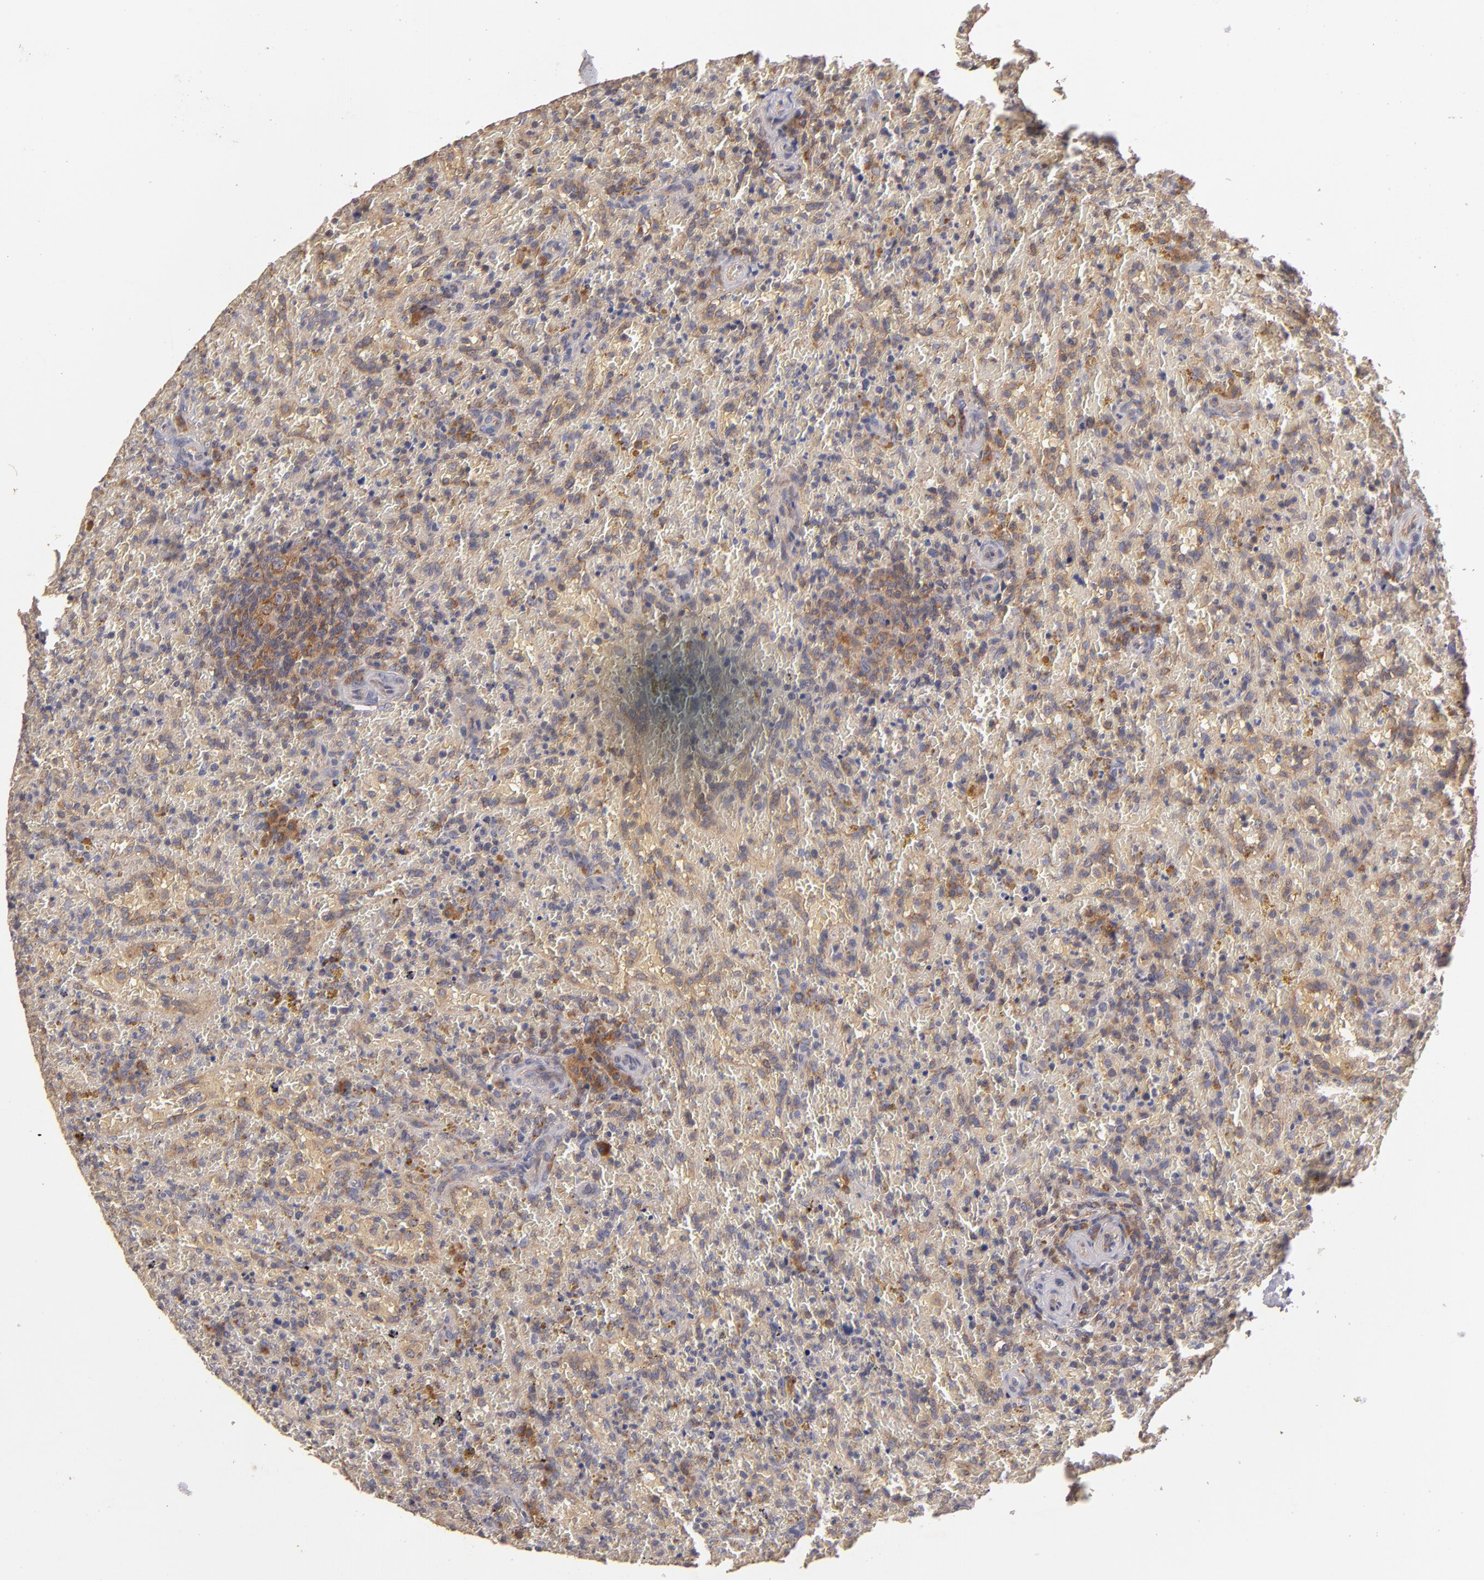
{"staining": {"intensity": "moderate", "quantity": "<25%", "location": "cytoplasmic/membranous"}, "tissue": "lymphoma", "cell_type": "Tumor cells", "image_type": "cancer", "snomed": [{"axis": "morphology", "description": "Malignant lymphoma, non-Hodgkin's type, High grade"}, {"axis": "topography", "description": "Spleen"}, {"axis": "topography", "description": "Lymph node"}], "caption": "A micrograph showing moderate cytoplasmic/membranous expression in approximately <25% of tumor cells in lymphoma, as visualized by brown immunohistochemical staining.", "gene": "UPF3B", "patient": {"sex": "female", "age": 70}}